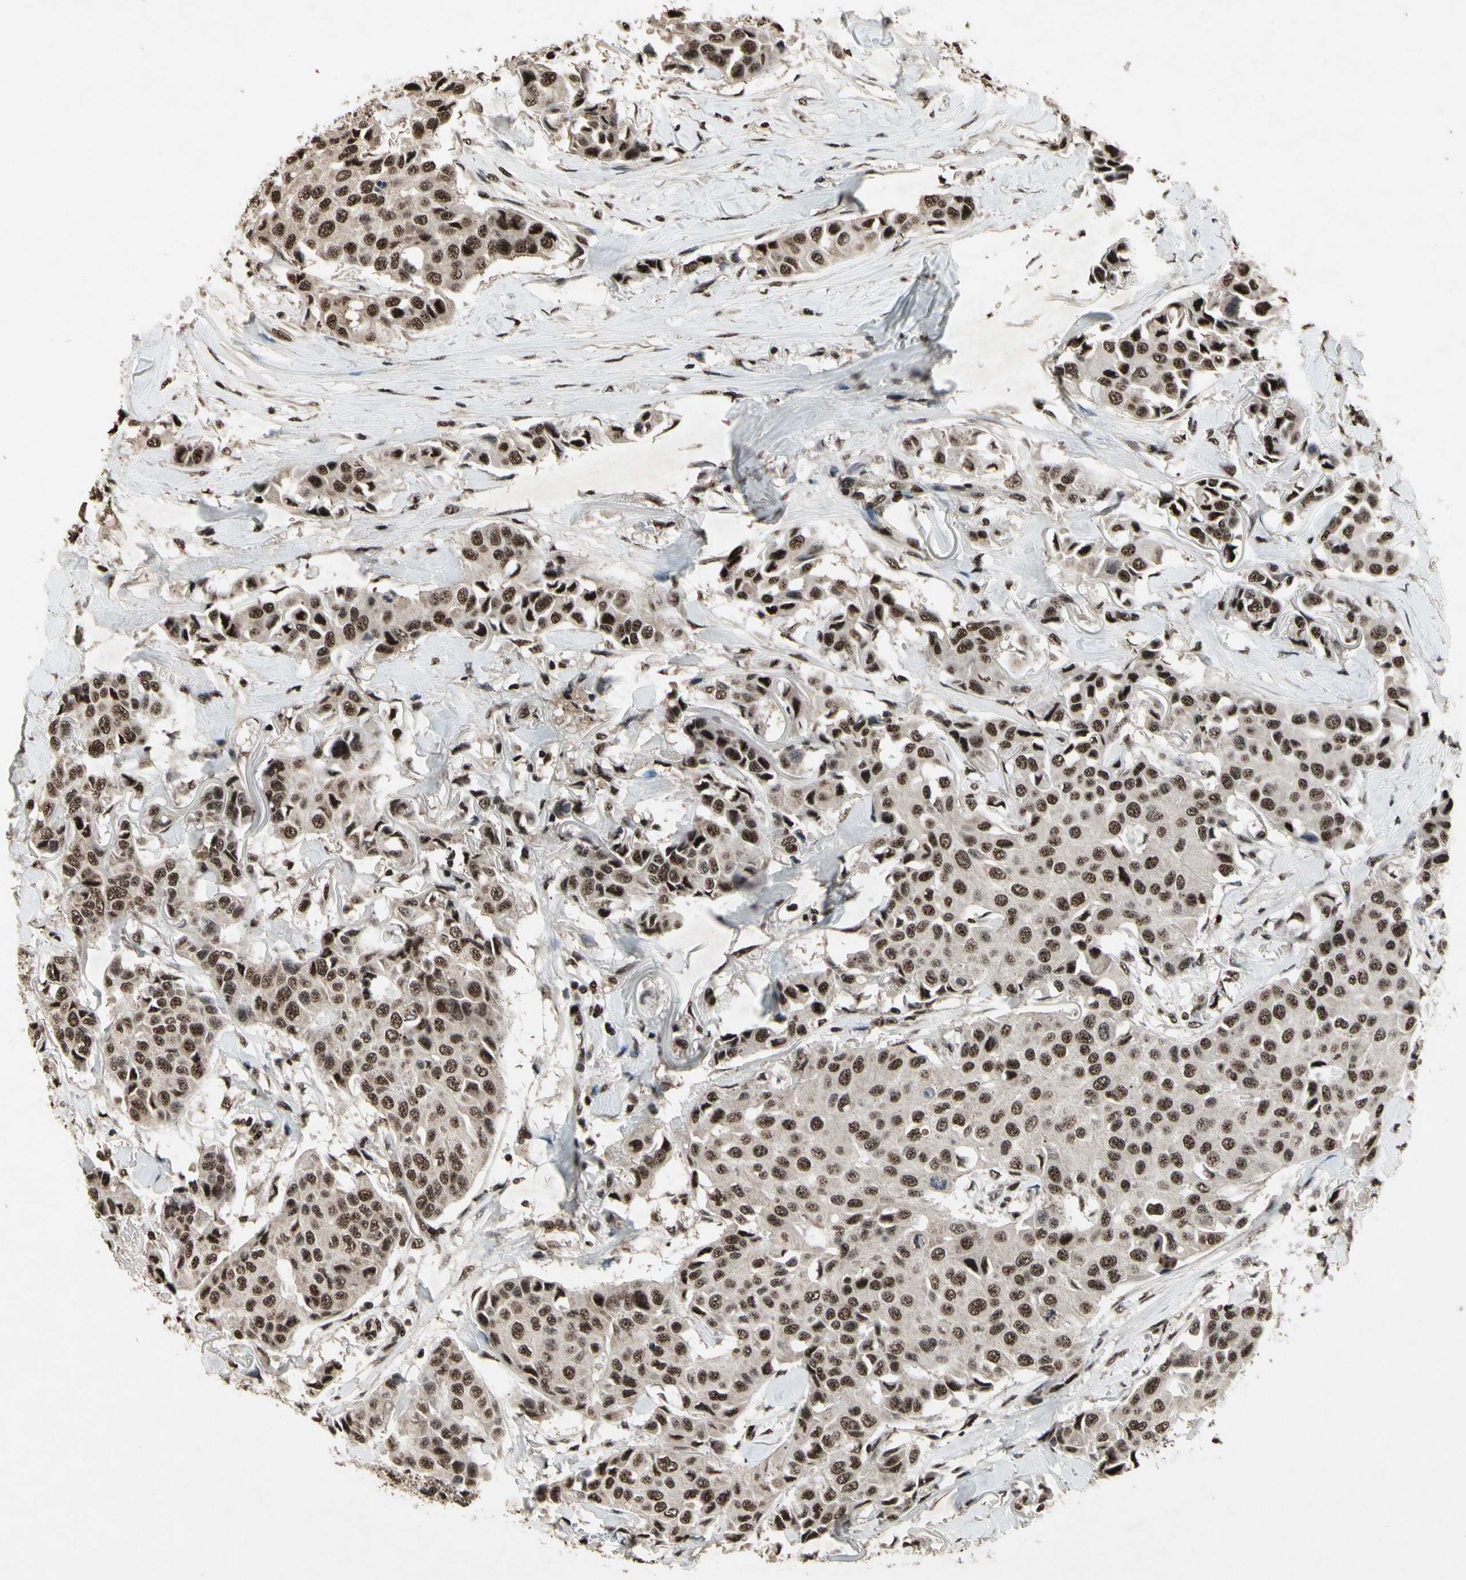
{"staining": {"intensity": "strong", "quantity": ">75%", "location": "nuclear"}, "tissue": "breast cancer", "cell_type": "Tumor cells", "image_type": "cancer", "snomed": [{"axis": "morphology", "description": "Duct carcinoma"}, {"axis": "topography", "description": "Breast"}], "caption": "This is a histology image of immunohistochemistry staining of breast cancer, which shows strong positivity in the nuclear of tumor cells.", "gene": "TBX2", "patient": {"sex": "female", "age": 80}}